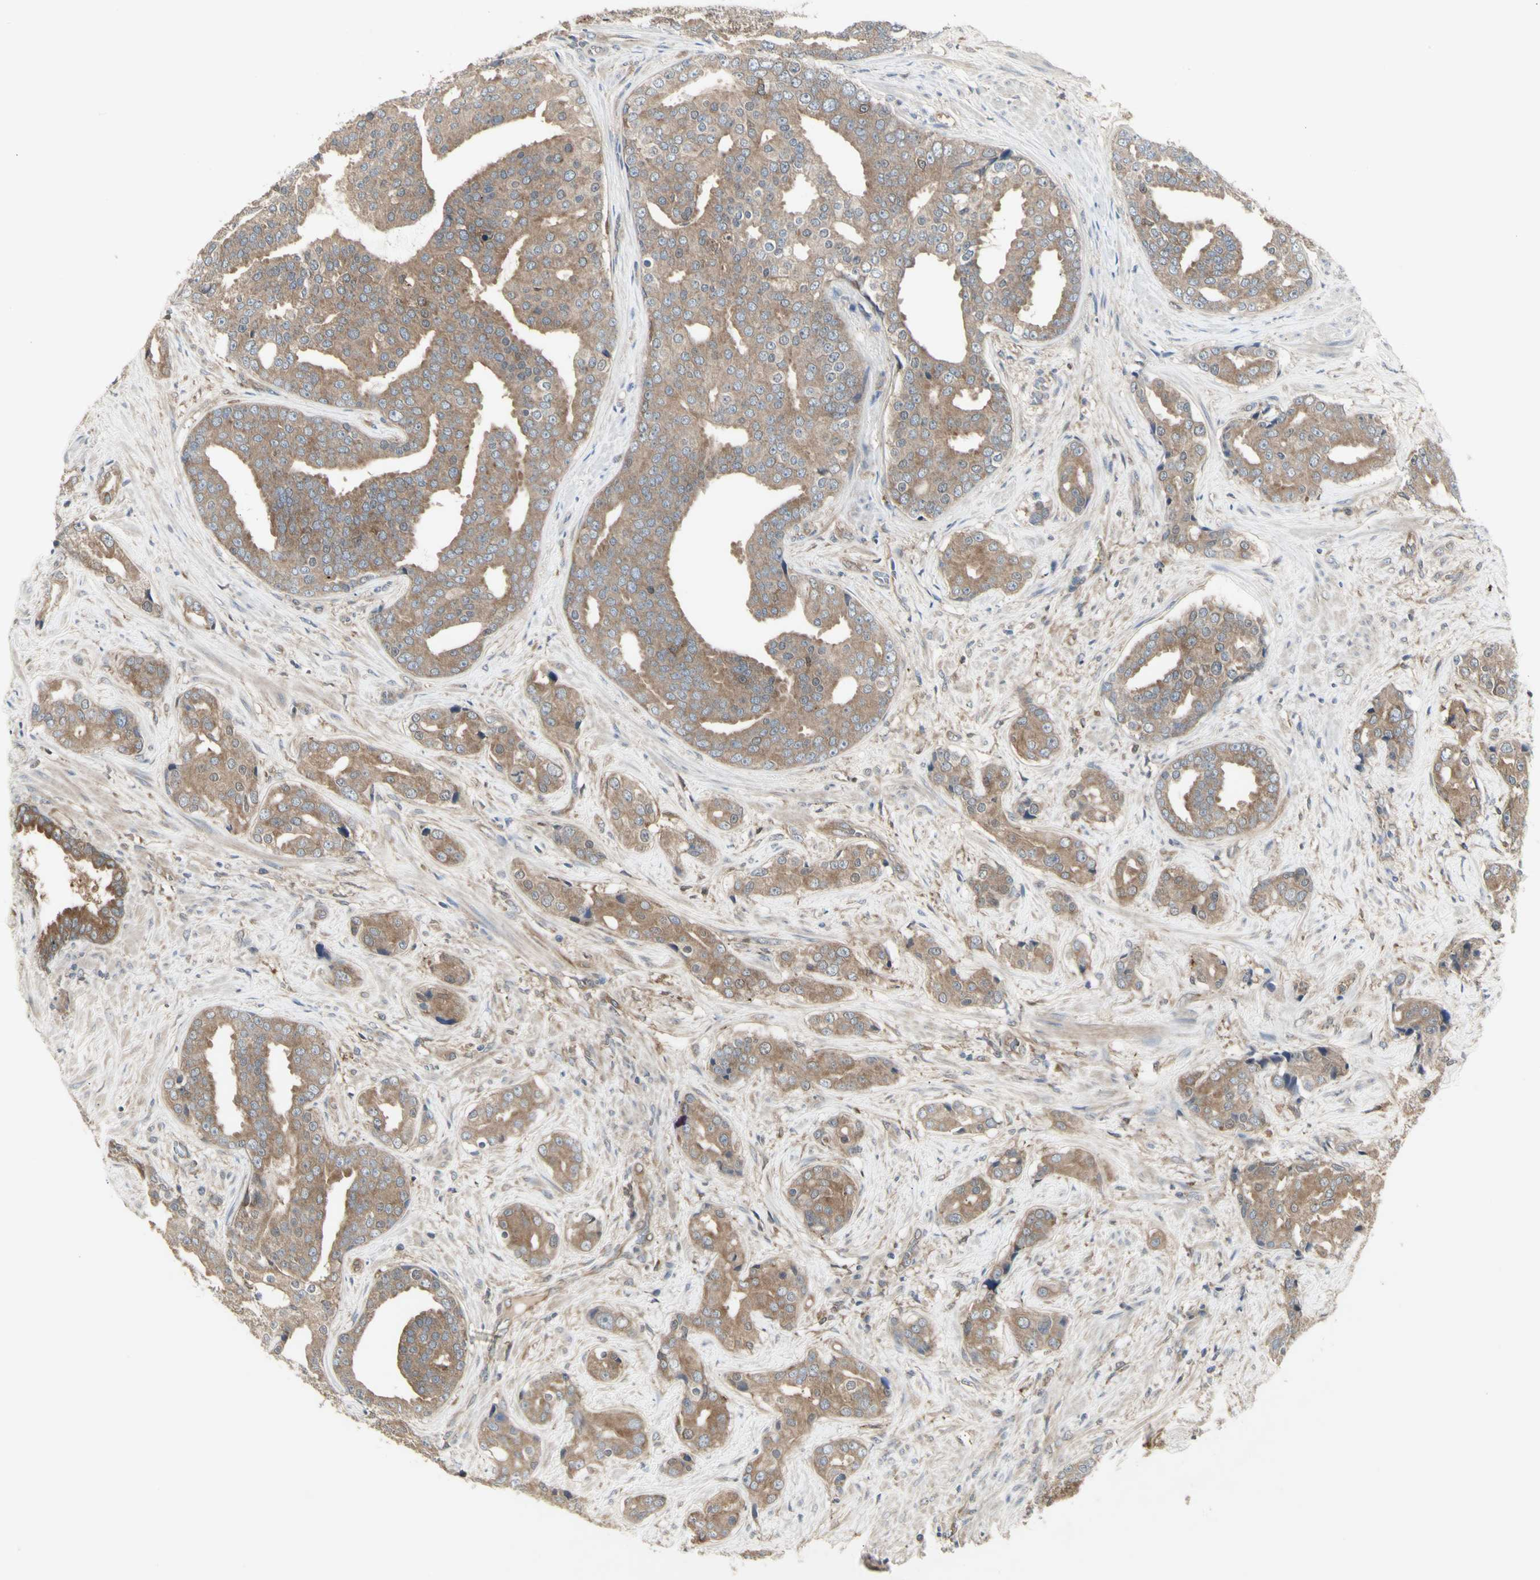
{"staining": {"intensity": "moderate", "quantity": ">75%", "location": "cytoplasmic/membranous"}, "tissue": "prostate cancer", "cell_type": "Tumor cells", "image_type": "cancer", "snomed": [{"axis": "morphology", "description": "Adenocarcinoma, High grade"}, {"axis": "topography", "description": "Prostate"}], "caption": "The histopathology image displays staining of prostate cancer (high-grade adenocarcinoma), revealing moderate cytoplasmic/membranous protein staining (brown color) within tumor cells.", "gene": "CHURC1-FNTB", "patient": {"sex": "male", "age": 71}}